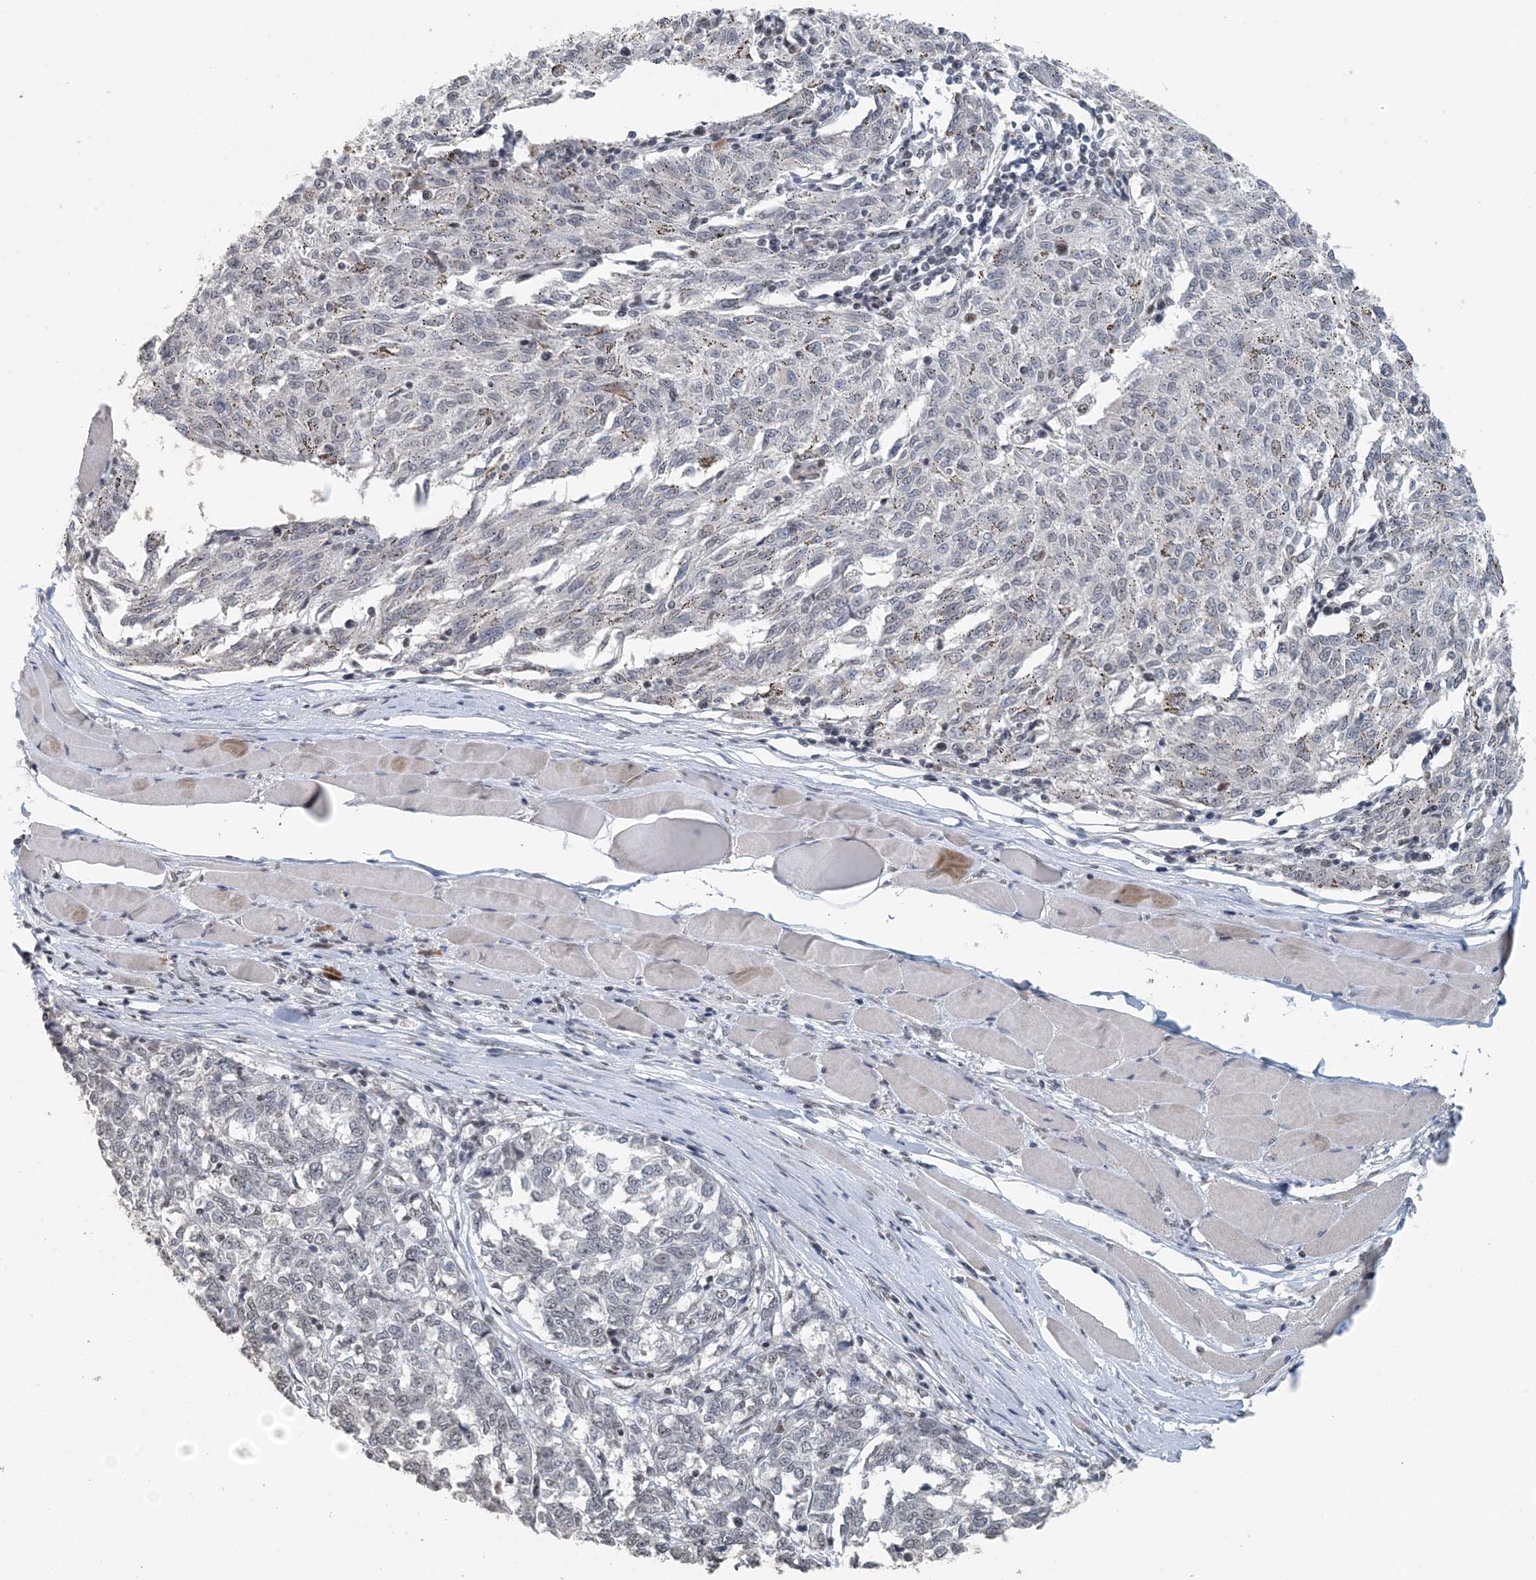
{"staining": {"intensity": "negative", "quantity": "none", "location": "none"}, "tissue": "melanoma", "cell_type": "Tumor cells", "image_type": "cancer", "snomed": [{"axis": "morphology", "description": "Malignant melanoma, NOS"}, {"axis": "topography", "description": "Skin"}], "caption": "DAB immunohistochemical staining of malignant melanoma displays no significant expression in tumor cells.", "gene": "MBD2", "patient": {"sex": "female", "age": 72}}